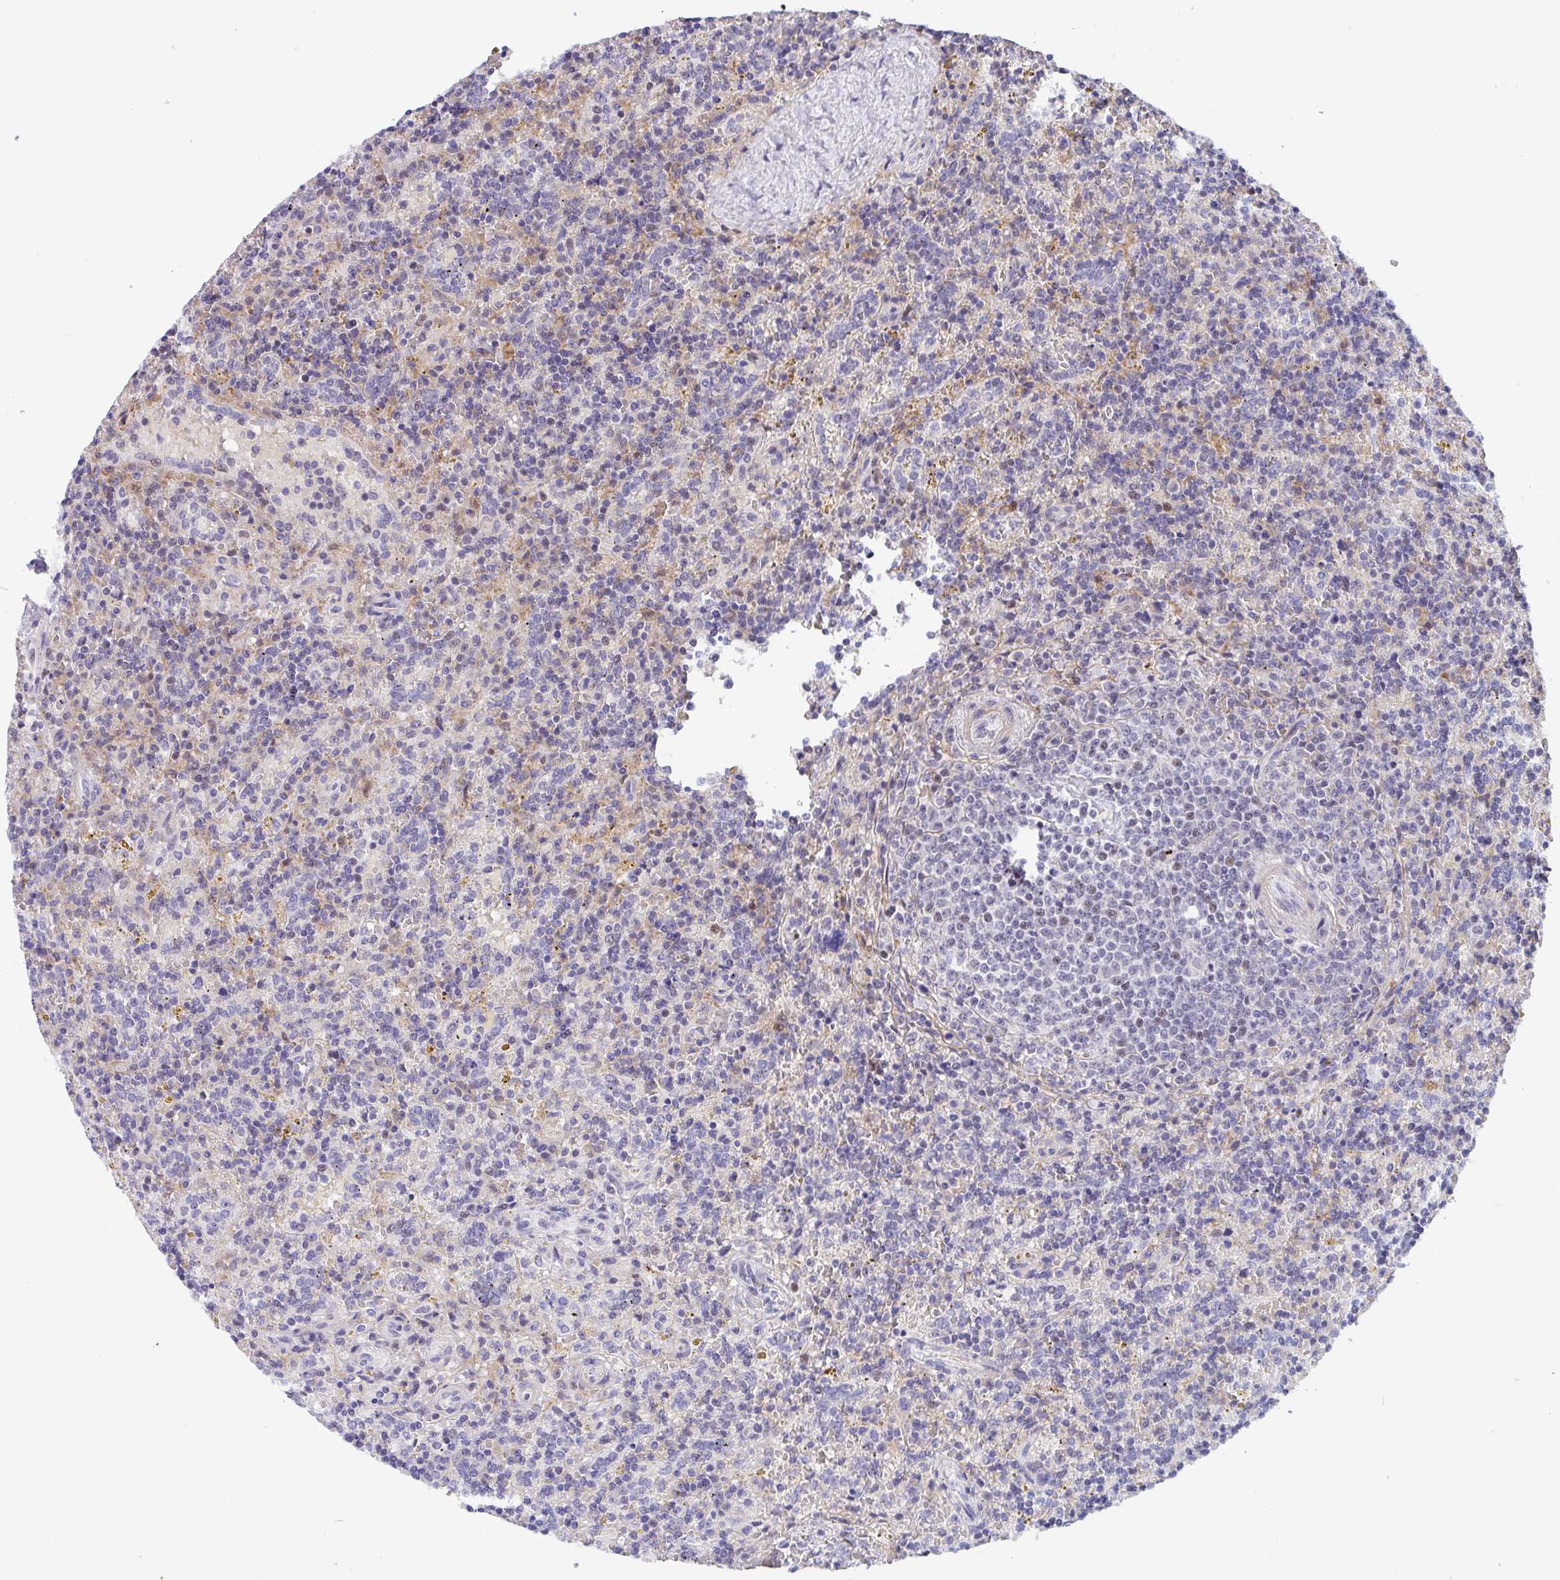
{"staining": {"intensity": "negative", "quantity": "none", "location": "none"}, "tissue": "lymphoma", "cell_type": "Tumor cells", "image_type": "cancer", "snomed": [{"axis": "morphology", "description": "Malignant lymphoma, non-Hodgkin's type, Low grade"}, {"axis": "topography", "description": "Spleen"}], "caption": "Immunohistochemistry photomicrograph of human low-grade malignant lymphoma, non-Hodgkin's type stained for a protein (brown), which shows no staining in tumor cells.", "gene": "WDR72", "patient": {"sex": "male", "age": 67}}